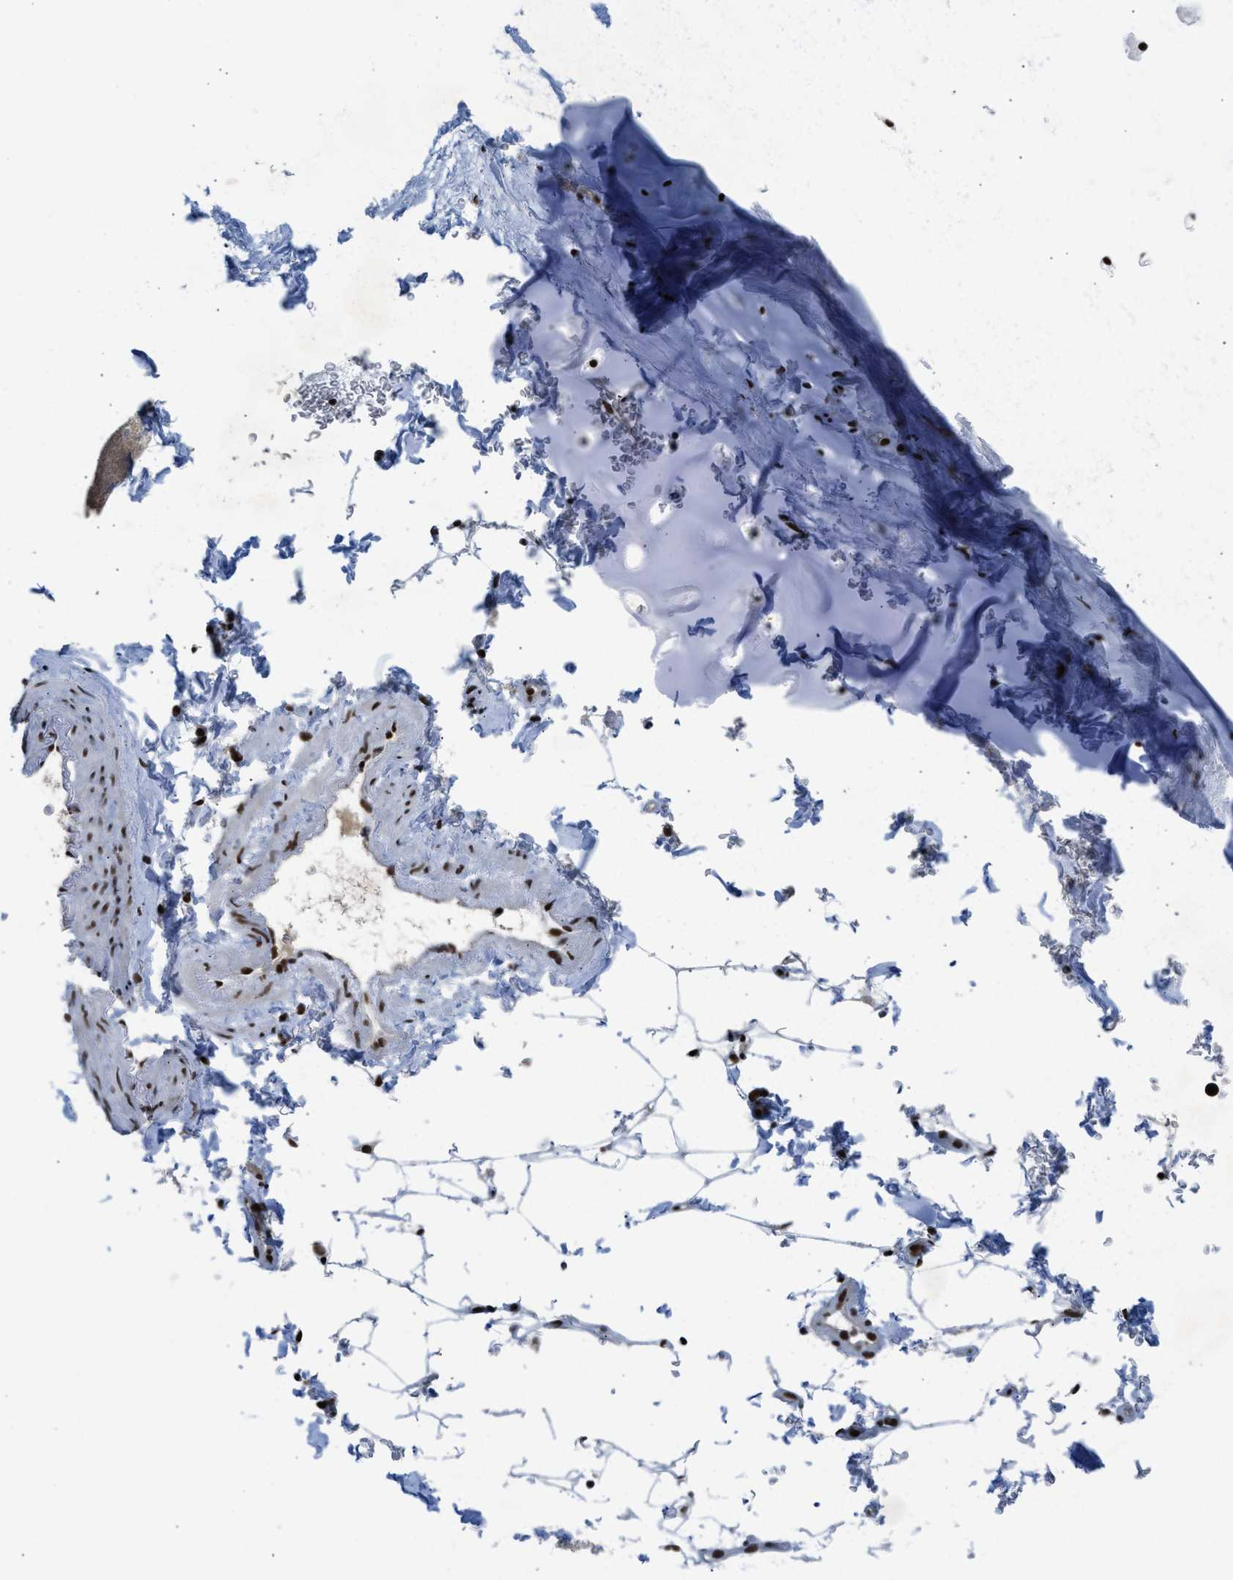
{"staining": {"intensity": "strong", "quantity": ">75%", "location": "nuclear"}, "tissue": "adipose tissue", "cell_type": "Adipocytes", "image_type": "normal", "snomed": [{"axis": "morphology", "description": "Normal tissue, NOS"}, {"axis": "topography", "description": "Cartilage tissue"}, {"axis": "topography", "description": "Bronchus"}], "caption": "Immunohistochemistry (IHC) image of benign adipose tissue: adipose tissue stained using immunohistochemistry reveals high levels of strong protein expression localized specifically in the nuclear of adipocytes, appearing as a nuclear brown color.", "gene": "SCAF4", "patient": {"sex": "female", "age": 73}}